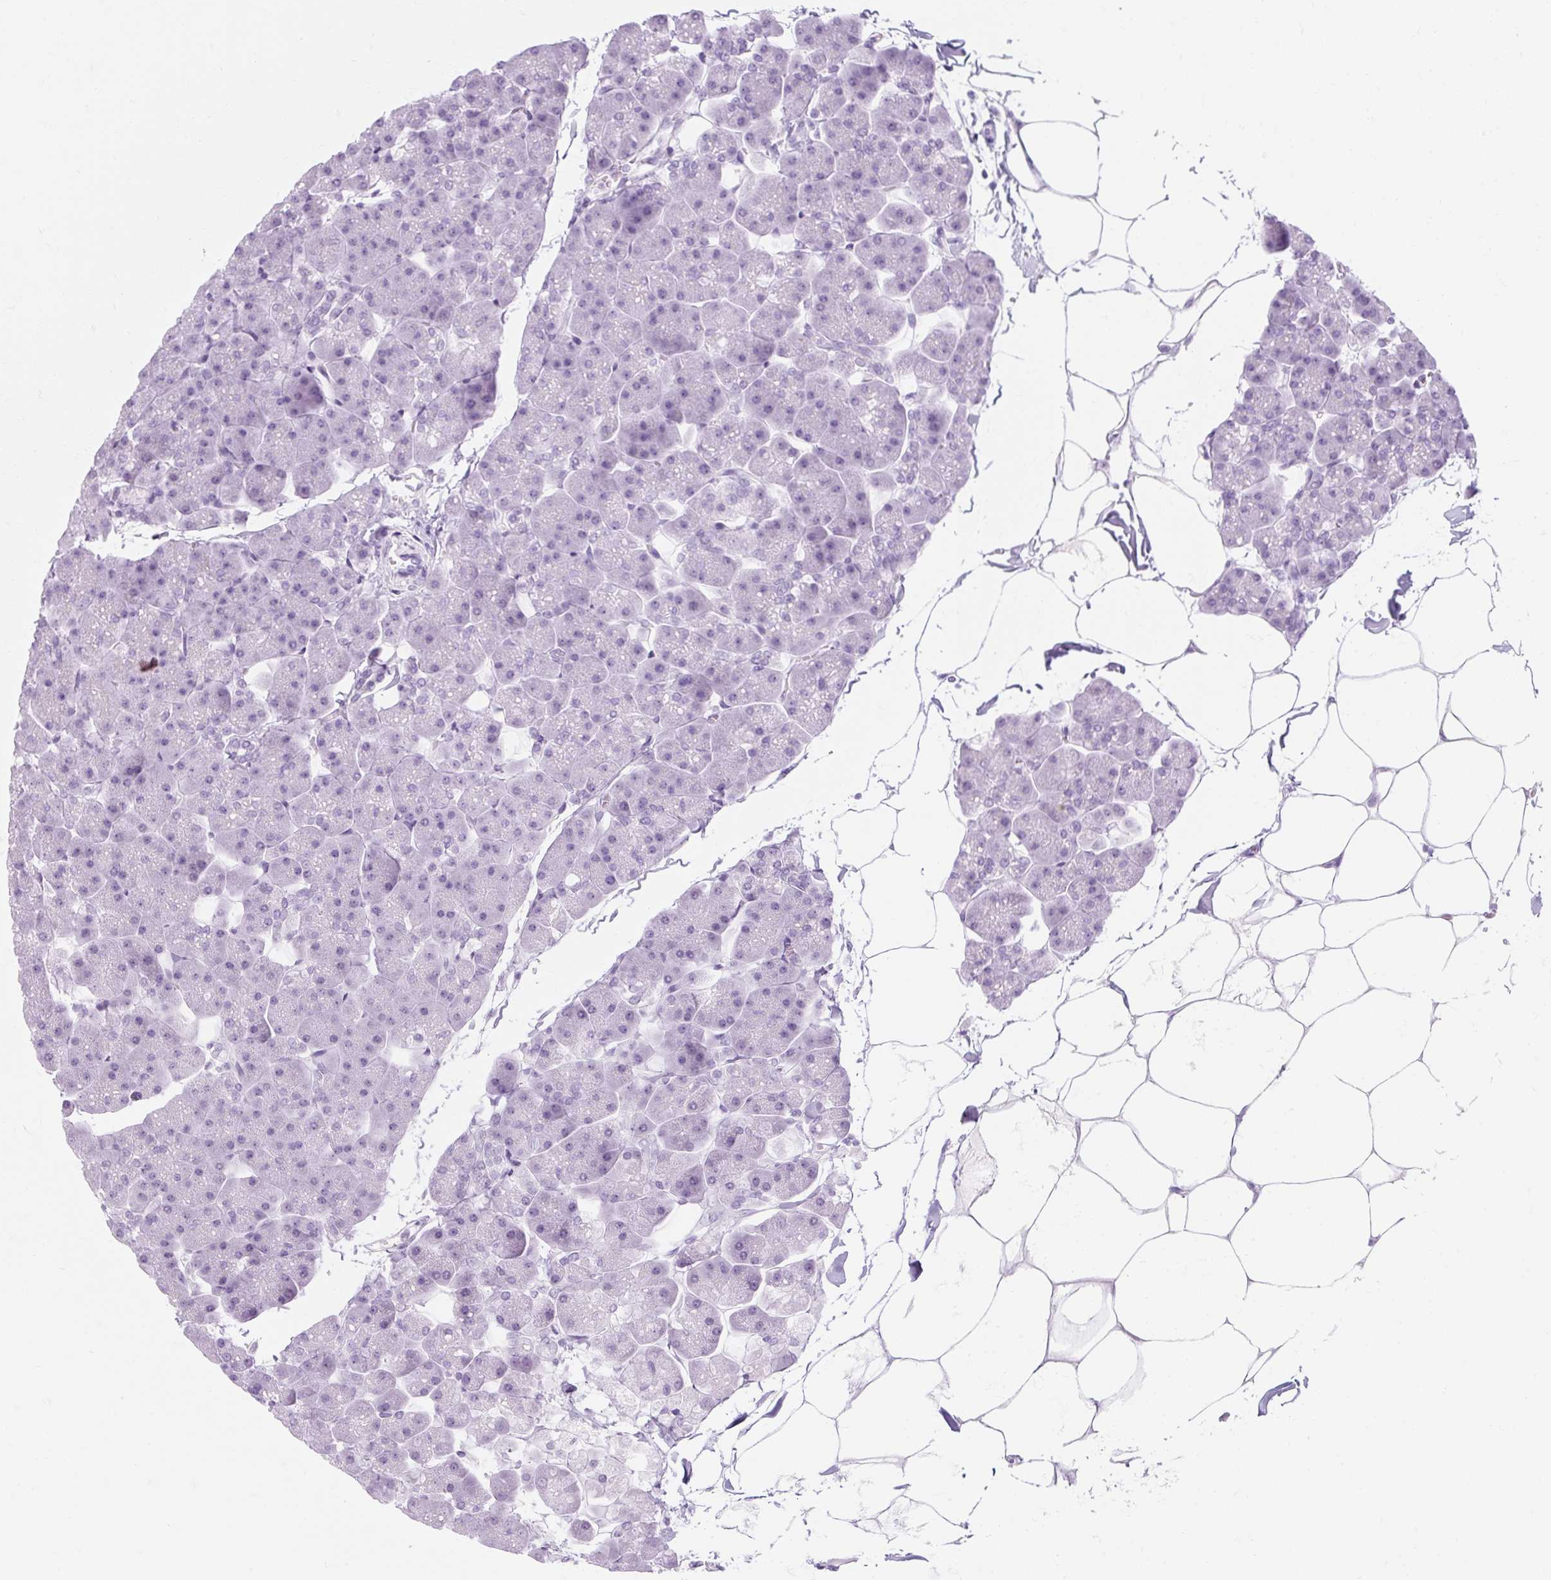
{"staining": {"intensity": "negative", "quantity": "none", "location": "none"}, "tissue": "pancreas", "cell_type": "Exocrine glandular cells", "image_type": "normal", "snomed": [{"axis": "morphology", "description": "Normal tissue, NOS"}, {"axis": "topography", "description": "Pancreas"}], "caption": "Protein analysis of normal pancreas exhibits no significant expression in exocrine glandular cells. (Stains: DAB (3,3'-diaminobenzidine) IHC with hematoxylin counter stain, Microscopy: brightfield microscopy at high magnification).", "gene": "TIGD2", "patient": {"sex": "male", "age": 35}}